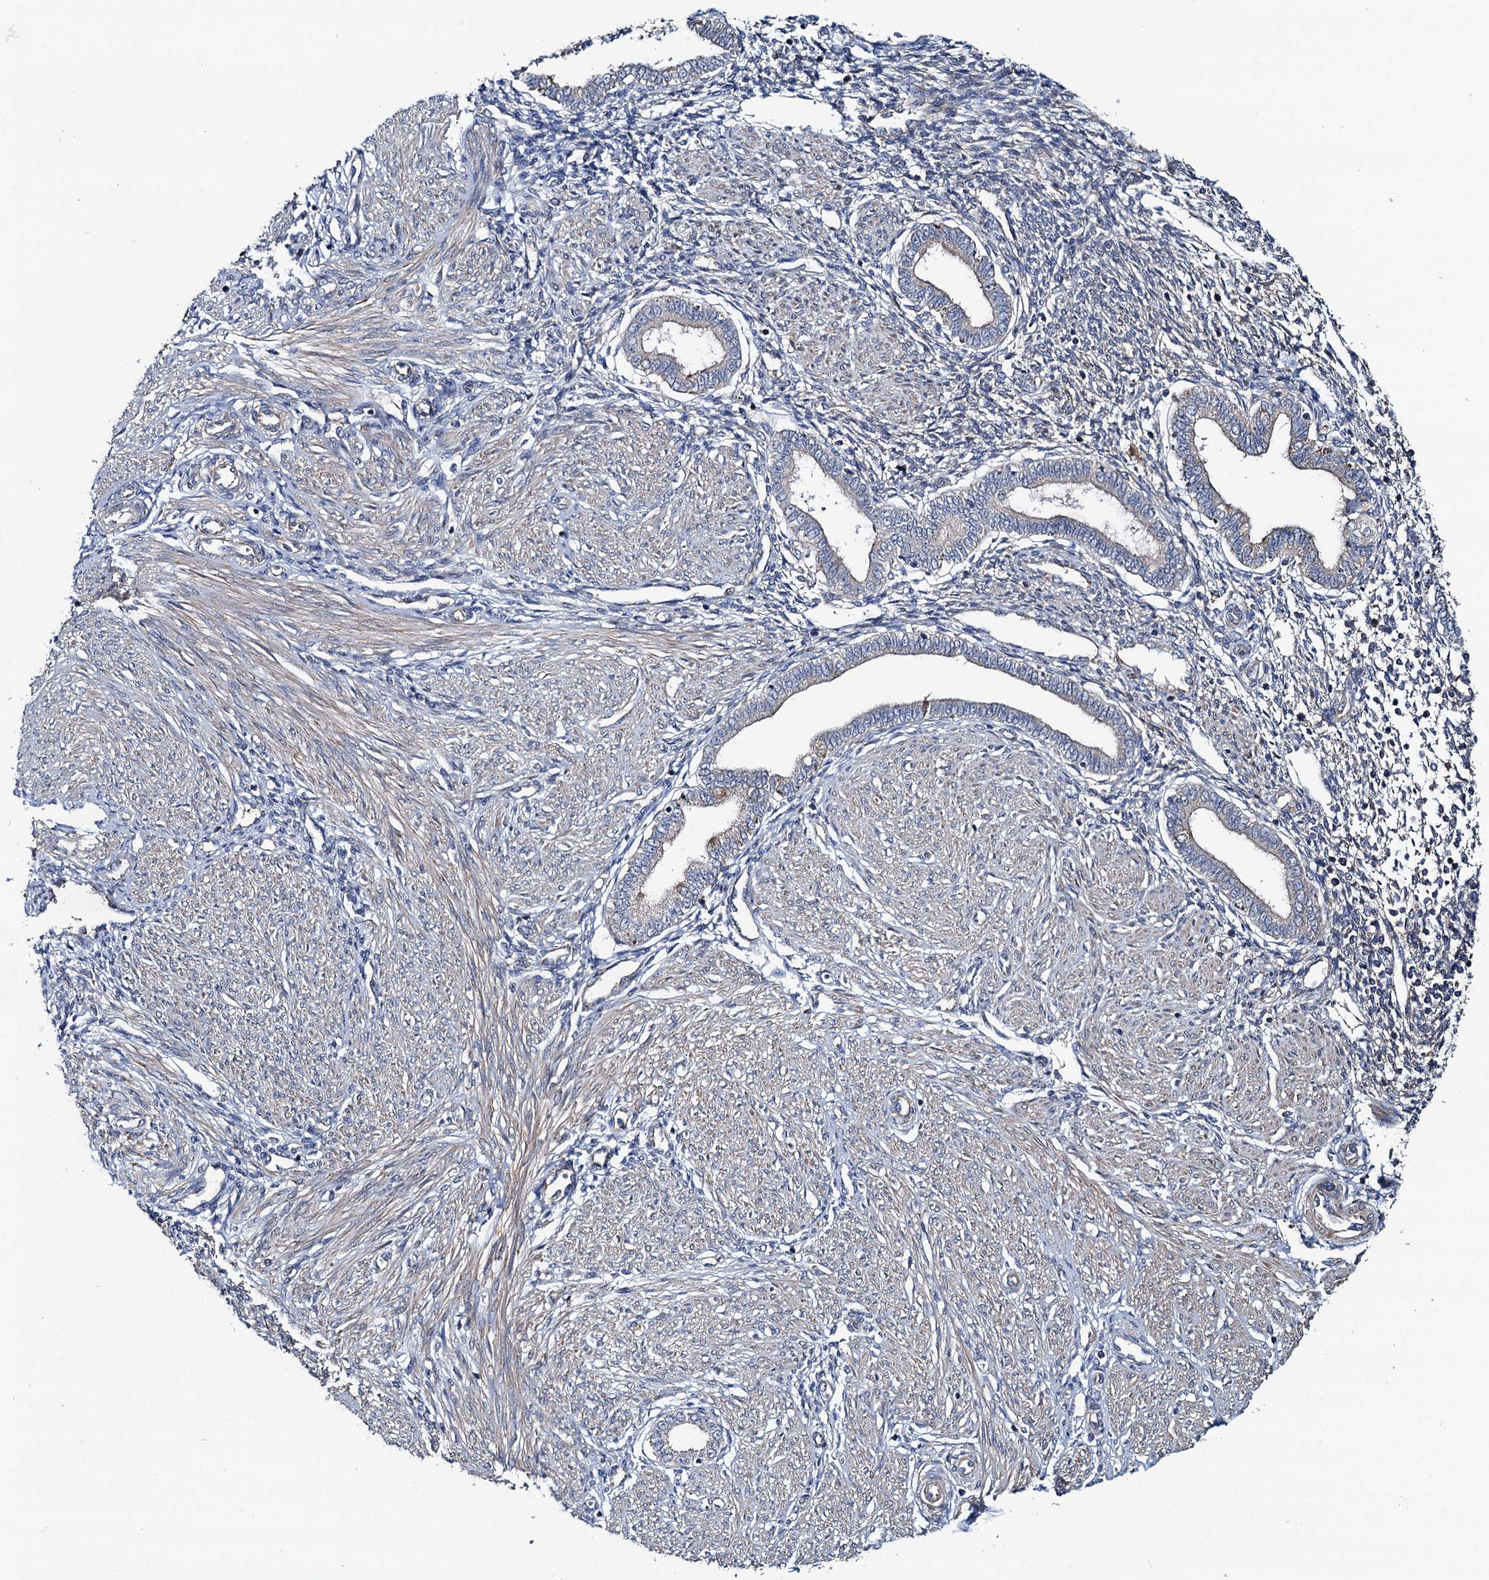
{"staining": {"intensity": "weak", "quantity": "<25%", "location": "cytoplasmic/membranous"}, "tissue": "endometrium", "cell_type": "Cells in endometrial stroma", "image_type": "normal", "snomed": [{"axis": "morphology", "description": "Normal tissue, NOS"}, {"axis": "topography", "description": "Endometrium"}], "caption": "The immunohistochemistry (IHC) image has no significant staining in cells in endometrial stroma of endometrium. The staining was performed using DAB to visualize the protein expression in brown, while the nuclei were stained in blue with hematoxylin (Magnification: 20x).", "gene": "NEK1", "patient": {"sex": "female", "age": 53}}